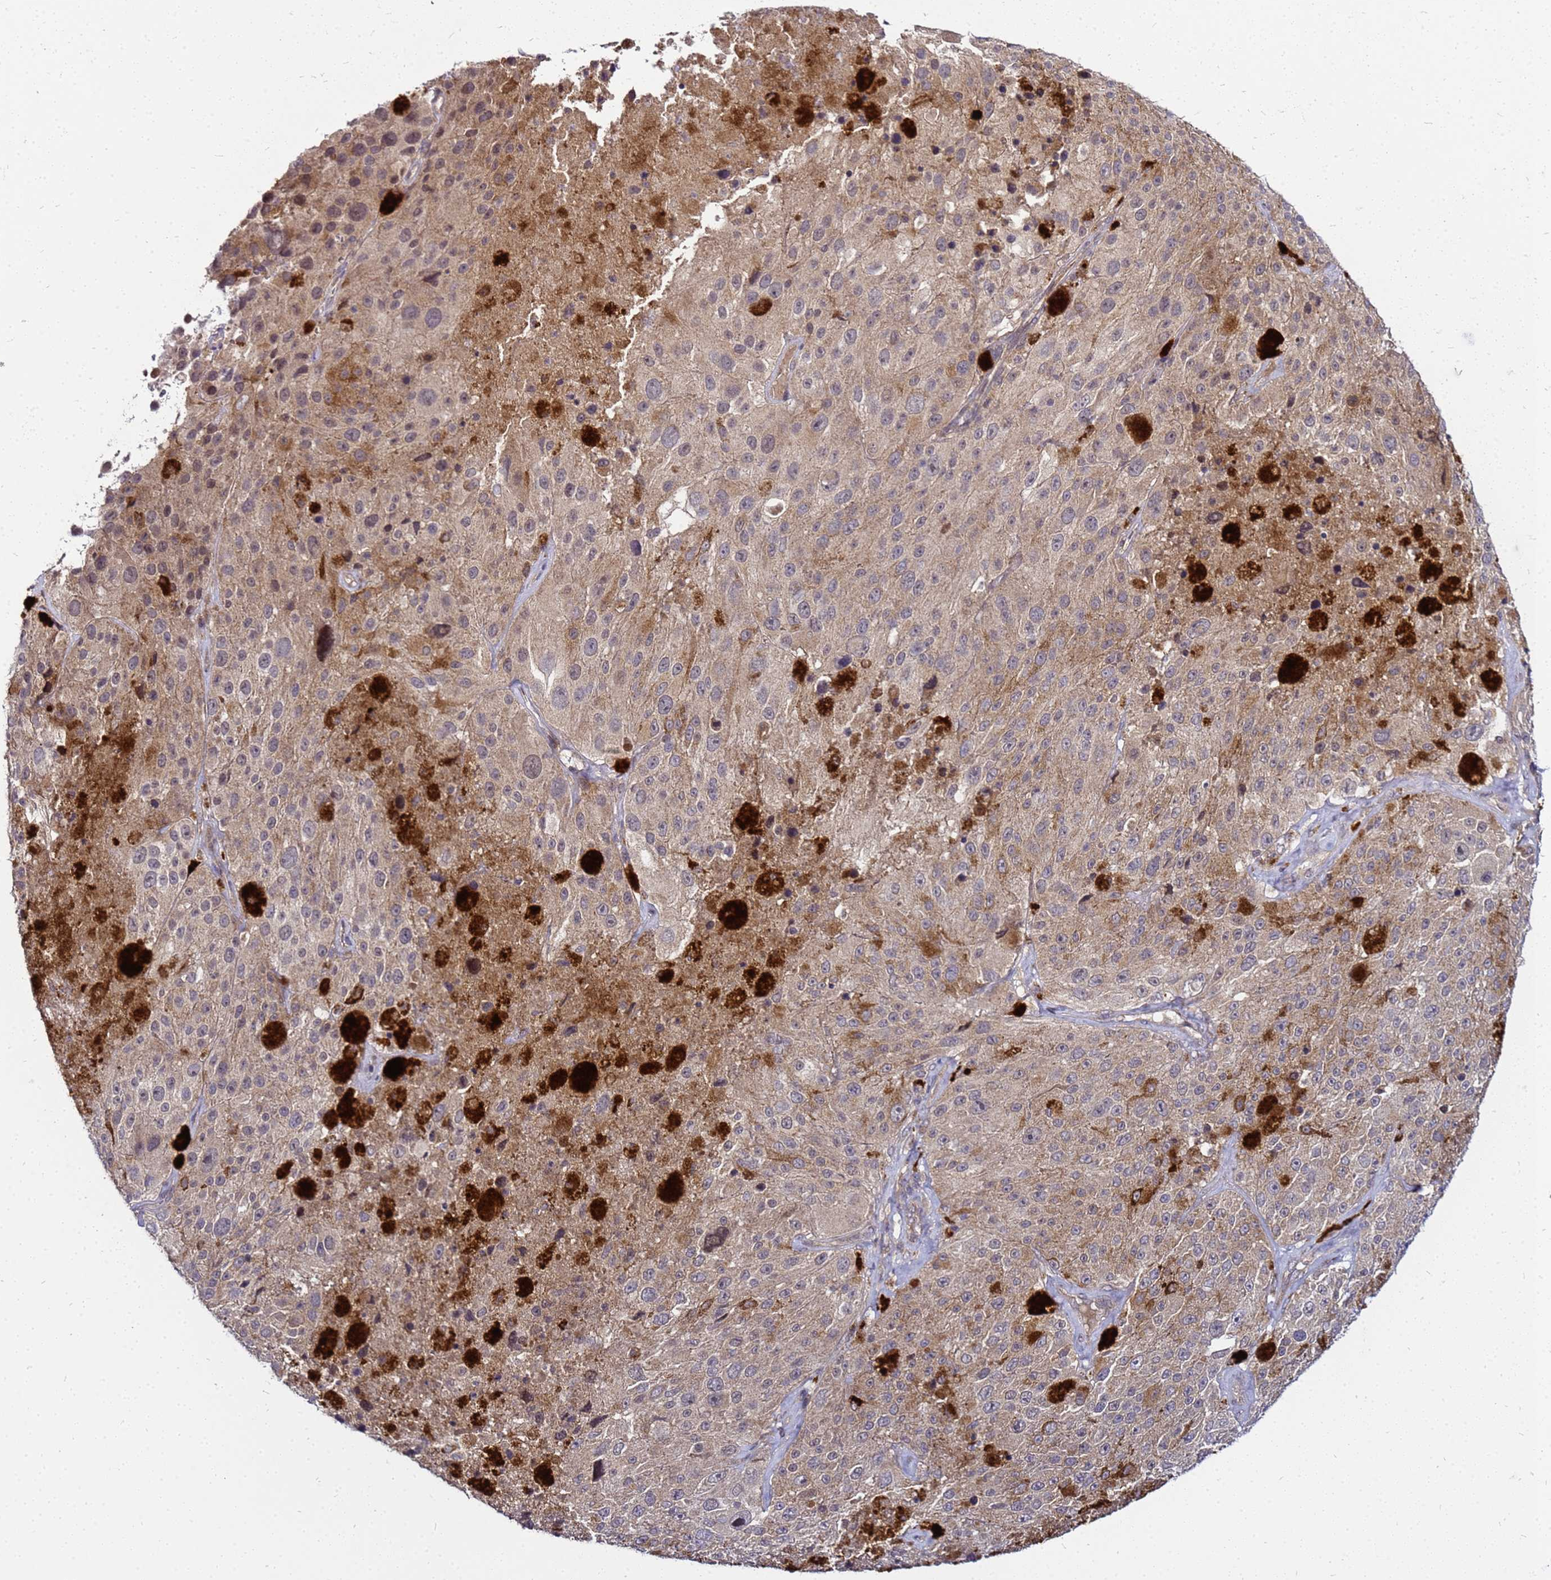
{"staining": {"intensity": "weak", "quantity": ">75%", "location": "cytoplasmic/membranous"}, "tissue": "melanoma", "cell_type": "Tumor cells", "image_type": "cancer", "snomed": [{"axis": "morphology", "description": "Malignant melanoma, Metastatic site"}, {"axis": "topography", "description": "Lymph node"}], "caption": "Brown immunohistochemical staining in melanoma reveals weak cytoplasmic/membranous staining in approximately >75% of tumor cells. Ihc stains the protein of interest in brown and the nuclei are stained blue.", "gene": "SAT1", "patient": {"sex": "male", "age": 62}}